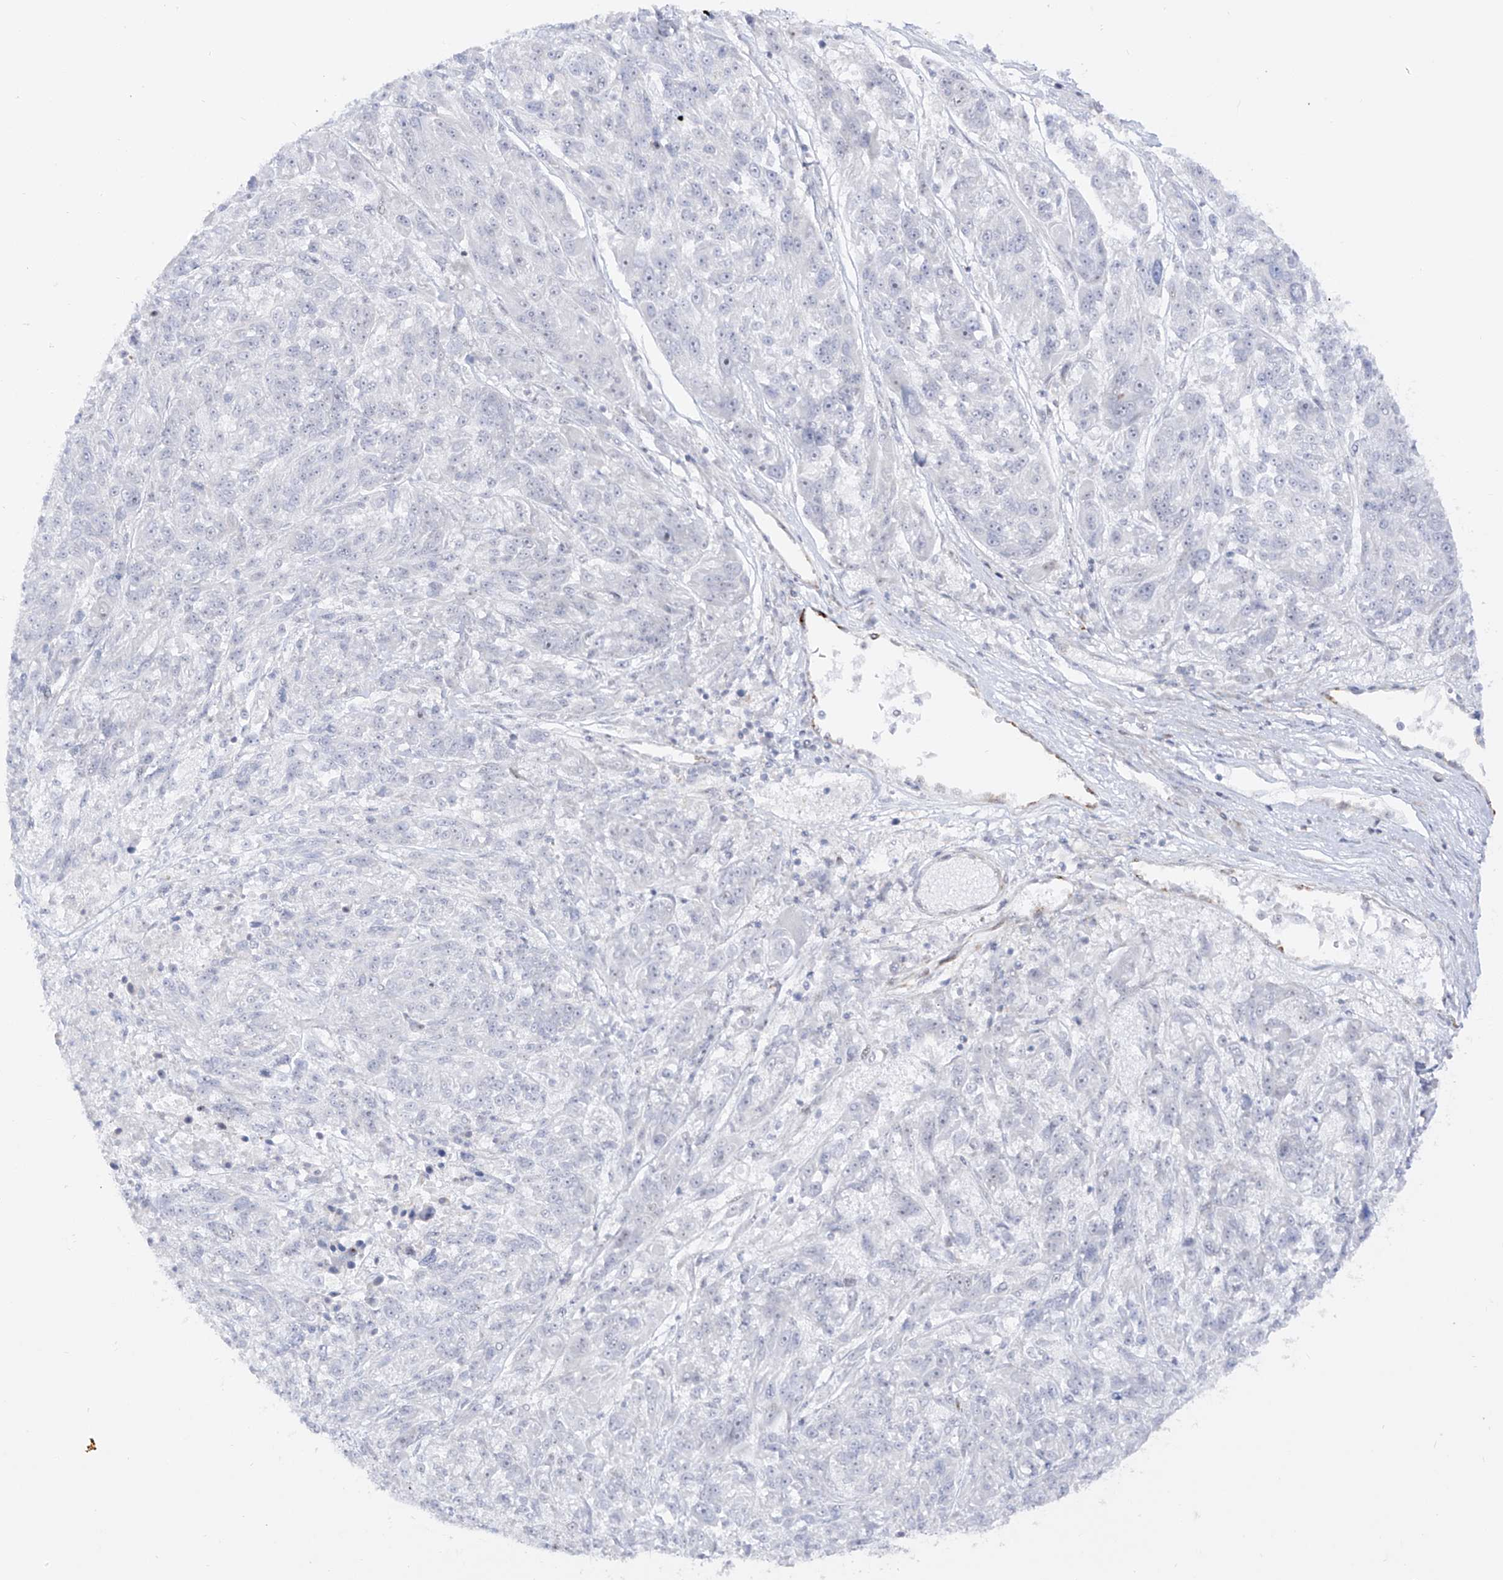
{"staining": {"intensity": "negative", "quantity": "none", "location": "none"}, "tissue": "melanoma", "cell_type": "Tumor cells", "image_type": "cancer", "snomed": [{"axis": "morphology", "description": "Malignant melanoma, NOS"}, {"axis": "topography", "description": "Skin"}], "caption": "A histopathology image of human melanoma is negative for staining in tumor cells.", "gene": "ZNF180", "patient": {"sex": "male", "age": 53}}